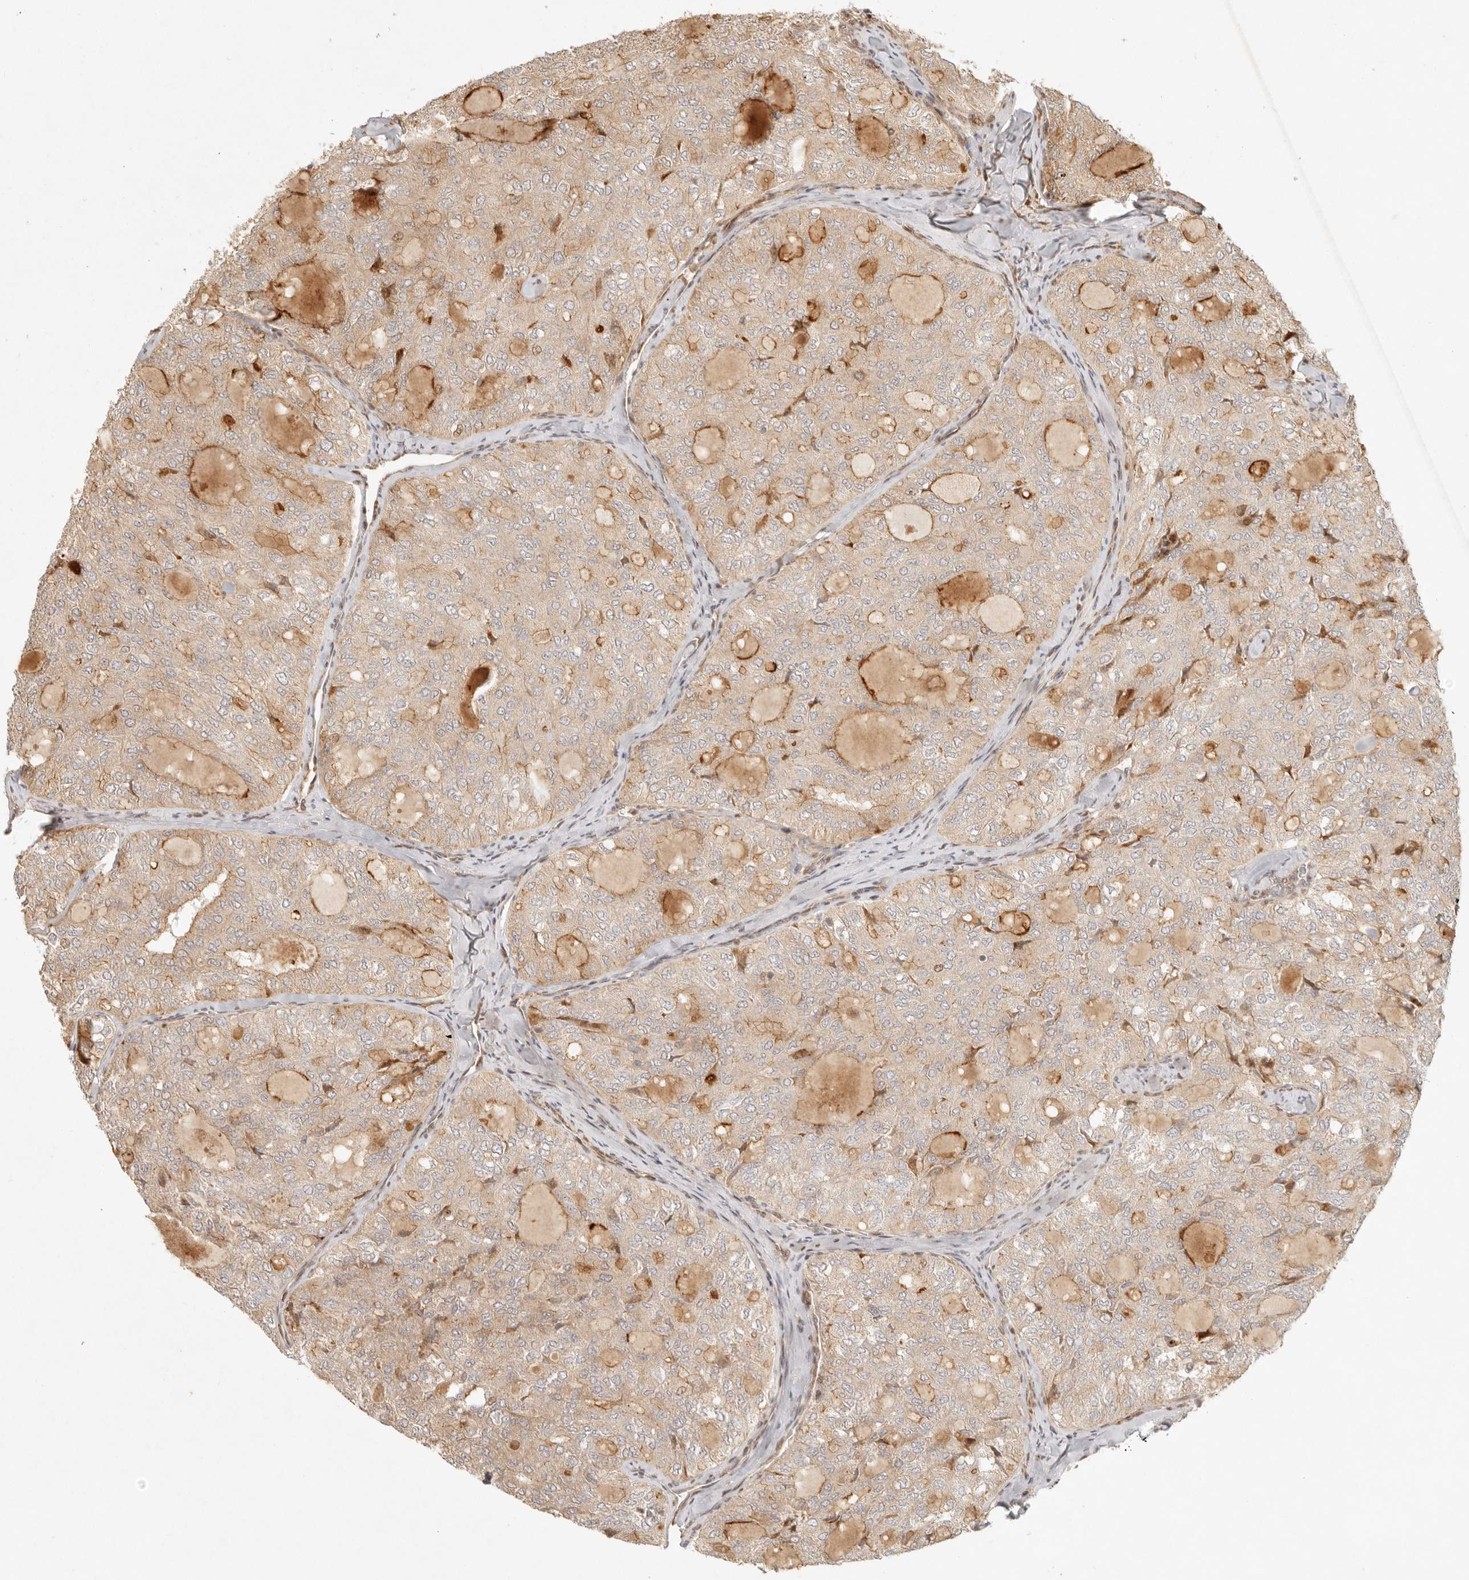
{"staining": {"intensity": "moderate", "quantity": "<25%", "location": "cytoplasmic/membranous"}, "tissue": "thyroid cancer", "cell_type": "Tumor cells", "image_type": "cancer", "snomed": [{"axis": "morphology", "description": "Follicular adenoma carcinoma, NOS"}, {"axis": "topography", "description": "Thyroid gland"}], "caption": "There is low levels of moderate cytoplasmic/membranous expression in tumor cells of thyroid follicular adenoma carcinoma, as demonstrated by immunohistochemical staining (brown color).", "gene": "KLHL38", "patient": {"sex": "male", "age": 75}}